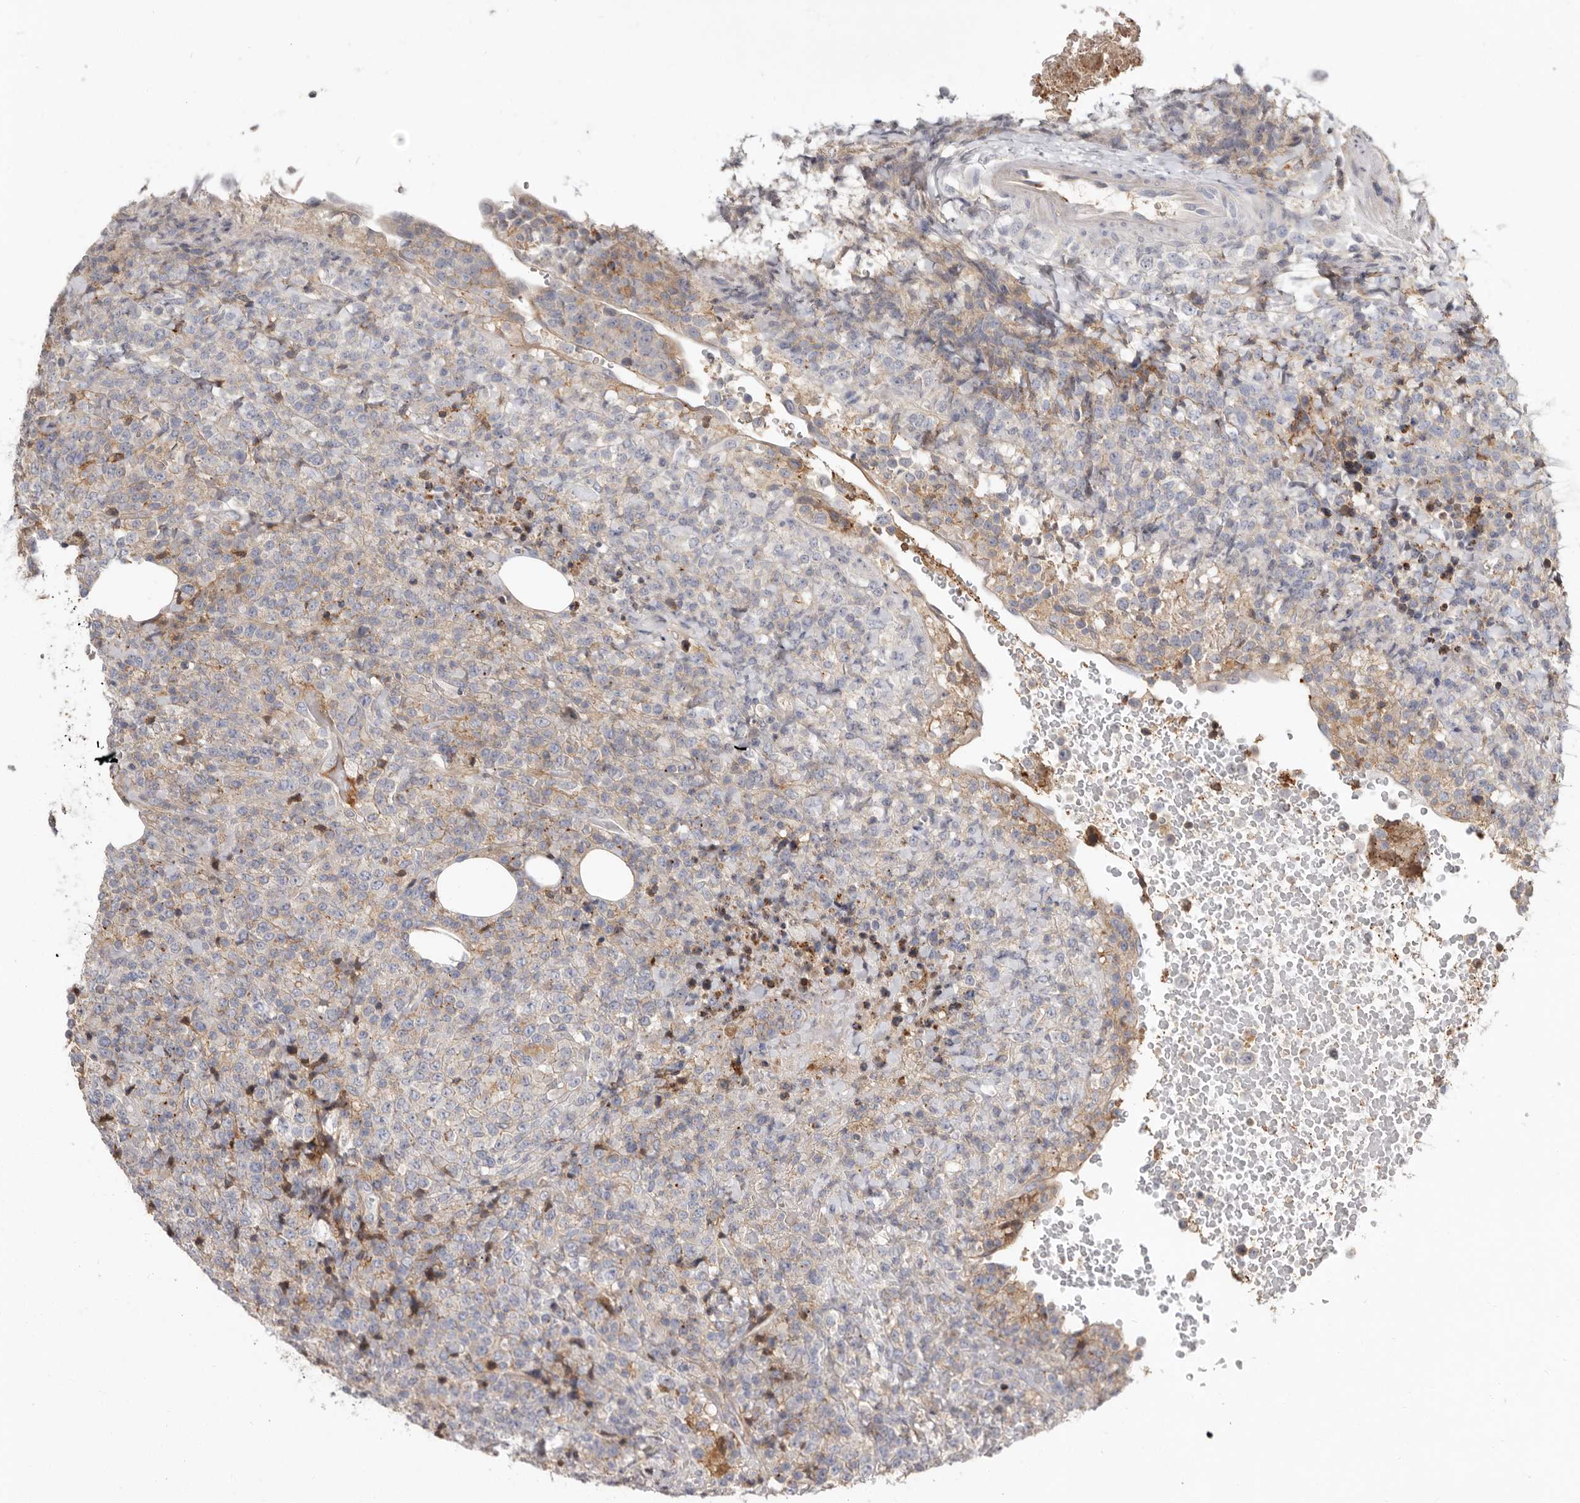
{"staining": {"intensity": "negative", "quantity": "none", "location": "none"}, "tissue": "lymphoma", "cell_type": "Tumor cells", "image_type": "cancer", "snomed": [{"axis": "morphology", "description": "Malignant lymphoma, non-Hodgkin's type, High grade"}, {"axis": "topography", "description": "Lymph node"}], "caption": "DAB immunohistochemical staining of lymphoma reveals no significant staining in tumor cells.", "gene": "KIF26B", "patient": {"sex": "male", "age": 13}}